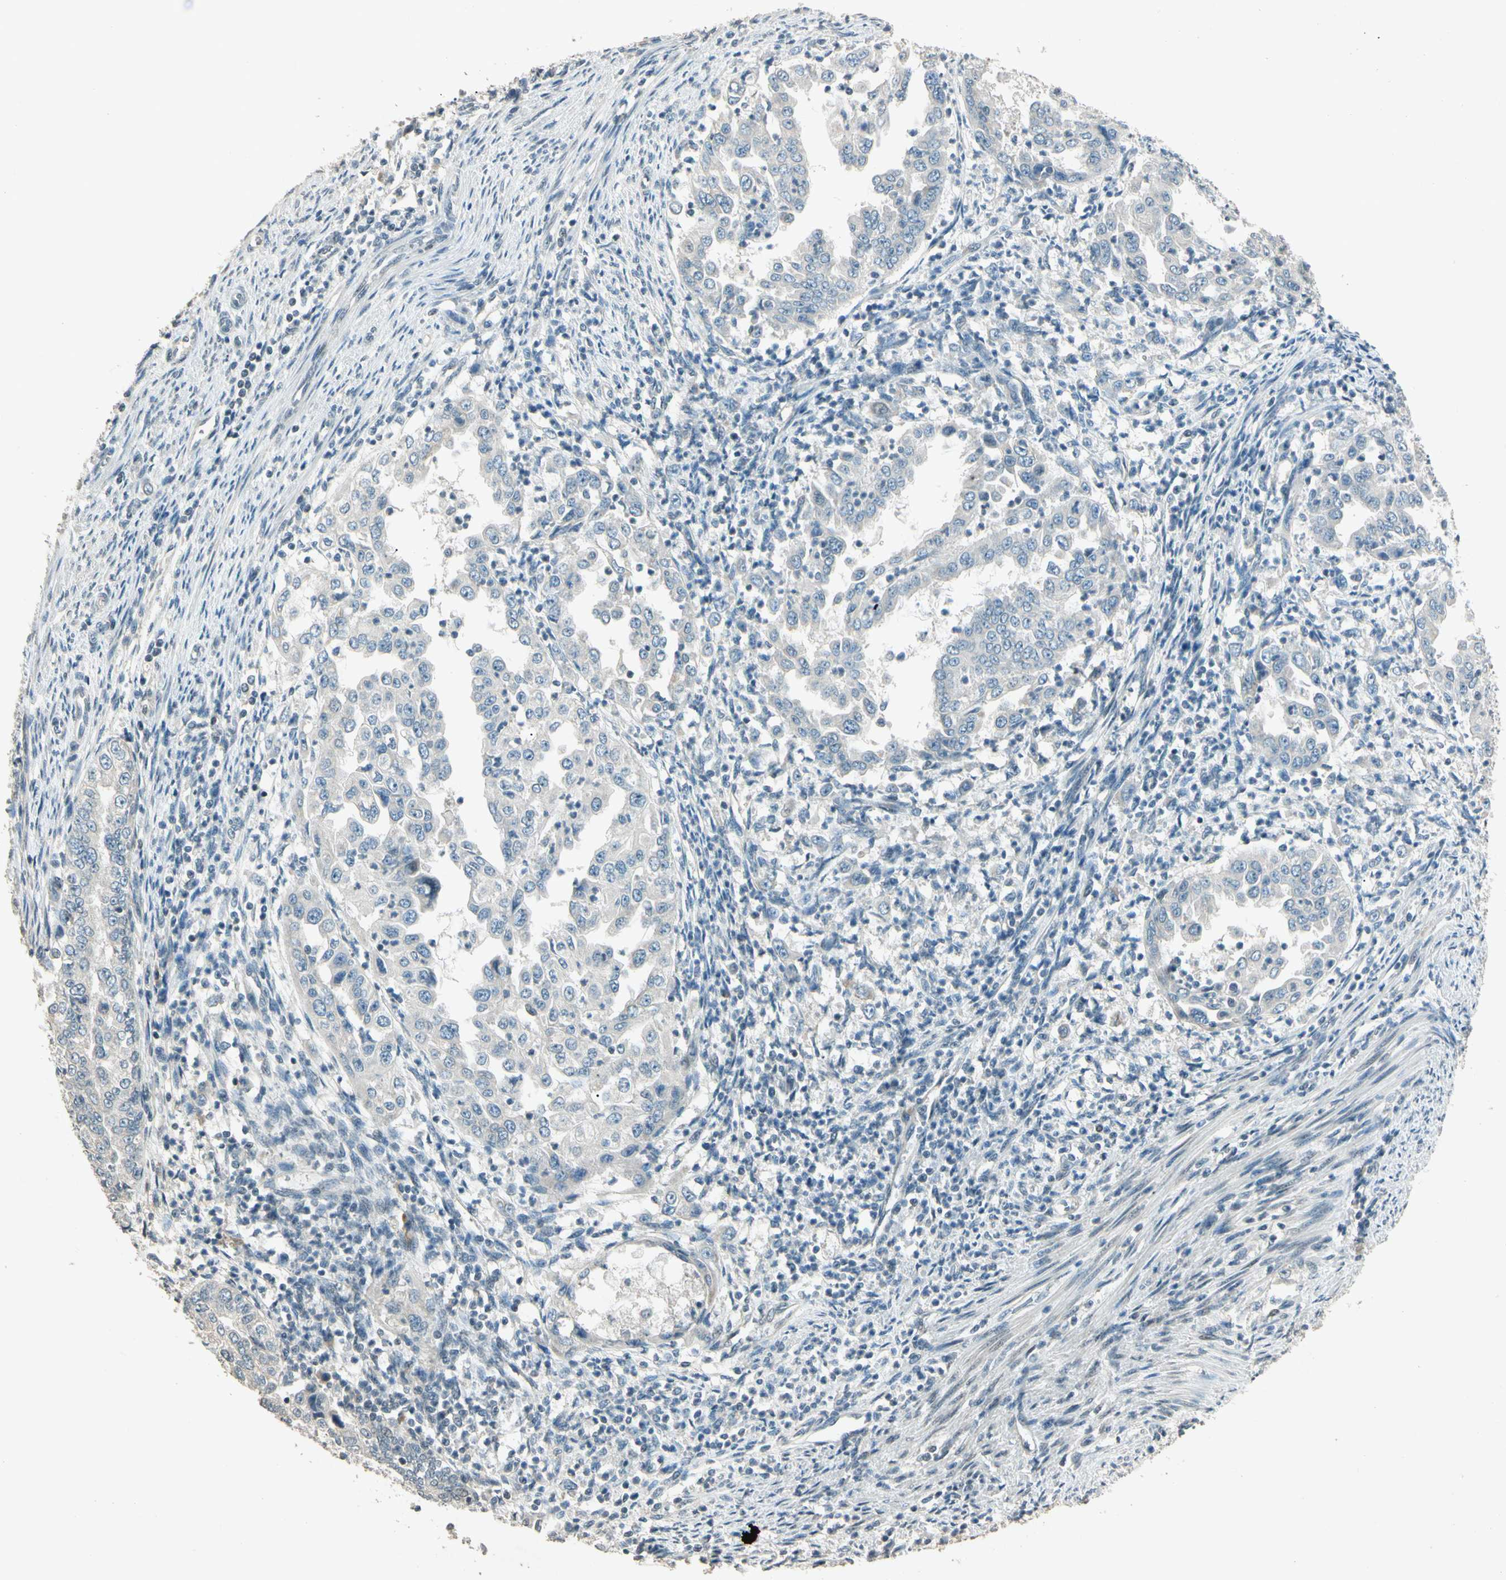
{"staining": {"intensity": "negative", "quantity": "none", "location": "none"}, "tissue": "endometrial cancer", "cell_type": "Tumor cells", "image_type": "cancer", "snomed": [{"axis": "morphology", "description": "Adenocarcinoma, NOS"}, {"axis": "topography", "description": "Endometrium"}], "caption": "Immunohistochemistry (IHC) of human adenocarcinoma (endometrial) reveals no expression in tumor cells.", "gene": "ZBTB4", "patient": {"sex": "female", "age": 85}}